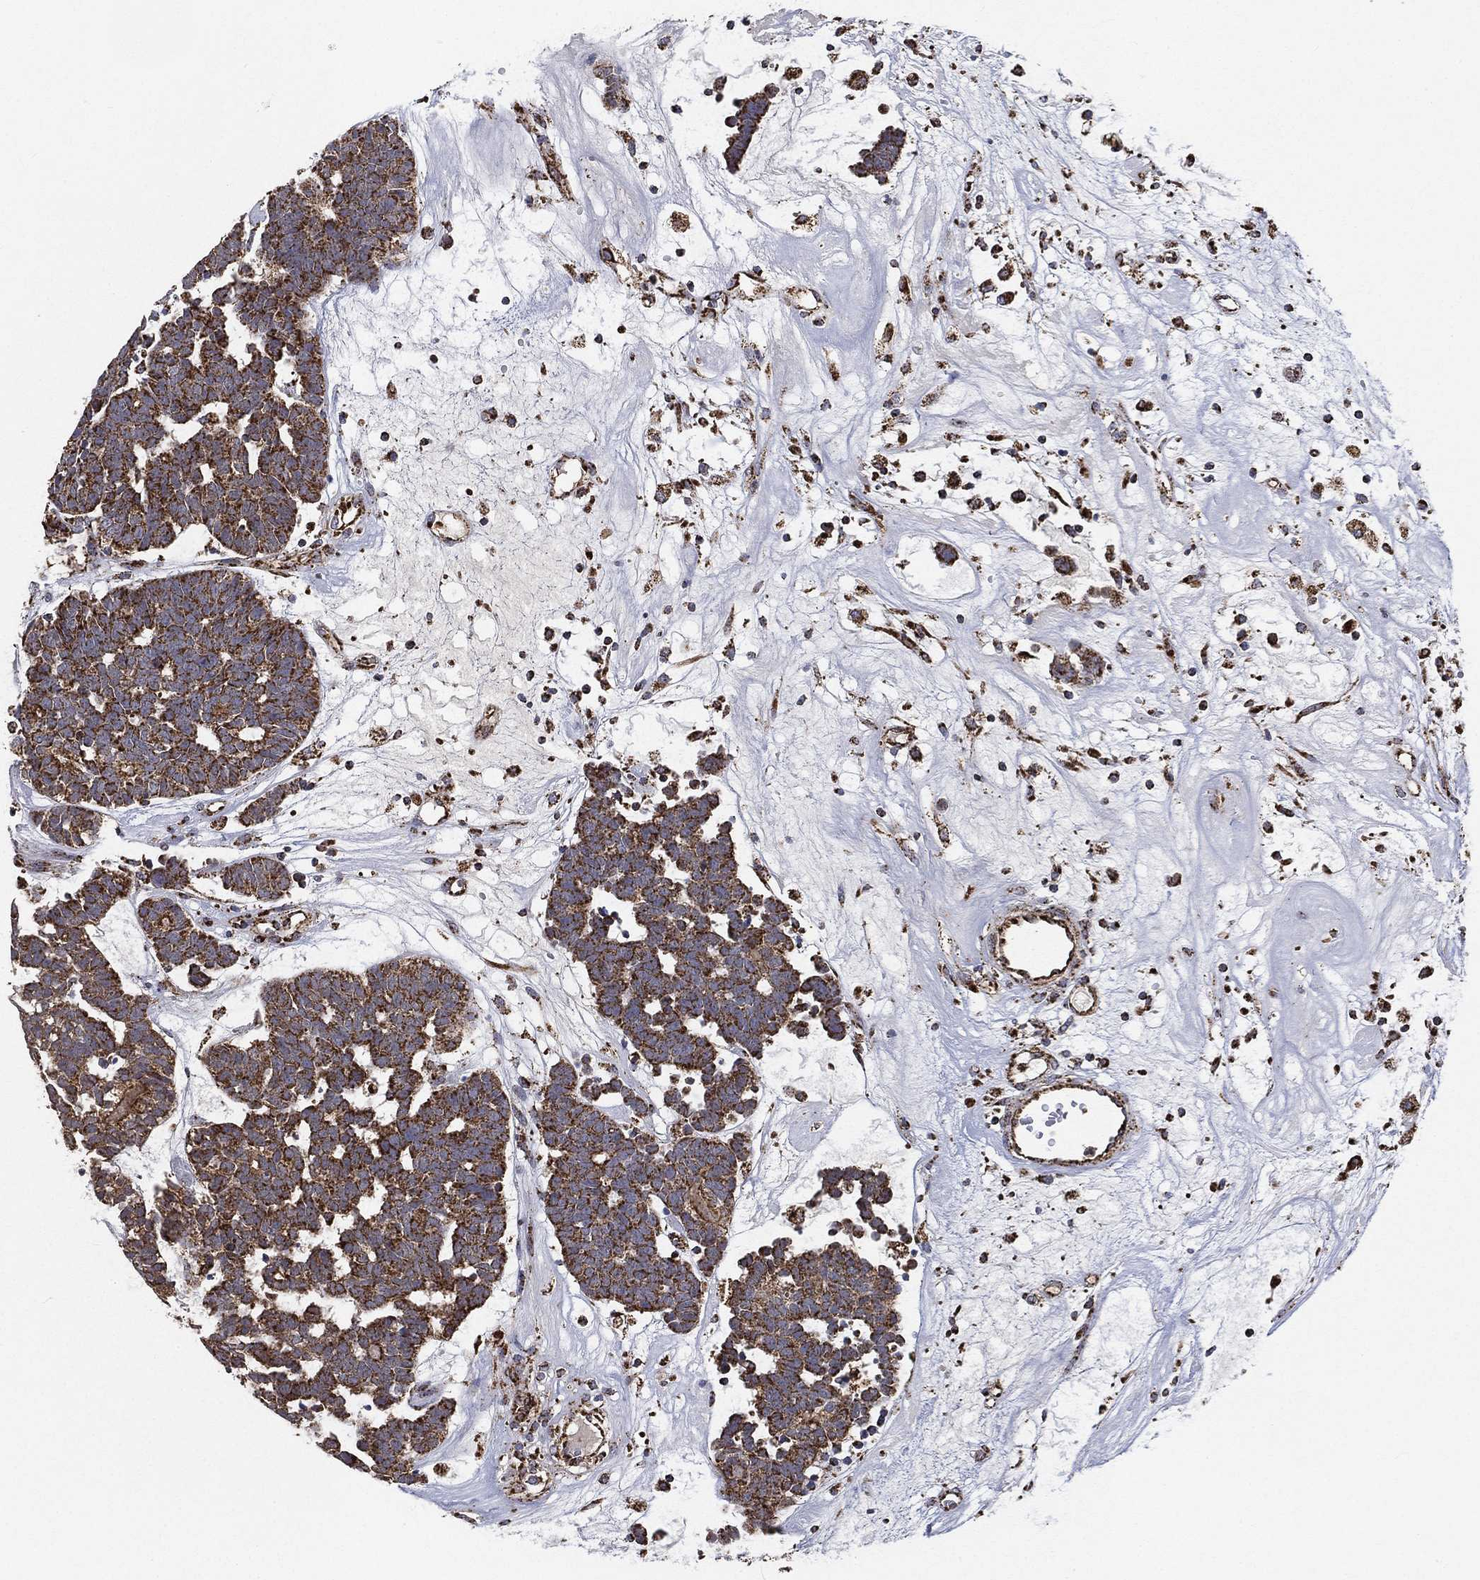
{"staining": {"intensity": "strong", "quantity": ">75%", "location": "cytoplasmic/membranous"}, "tissue": "head and neck cancer", "cell_type": "Tumor cells", "image_type": "cancer", "snomed": [{"axis": "morphology", "description": "Adenocarcinoma, NOS"}, {"axis": "topography", "description": "Head-Neck"}], "caption": "This histopathology image exhibits head and neck adenocarcinoma stained with immunohistochemistry (IHC) to label a protein in brown. The cytoplasmic/membranous of tumor cells show strong positivity for the protein. Nuclei are counter-stained blue.", "gene": "SLC38A7", "patient": {"sex": "female", "age": 81}}